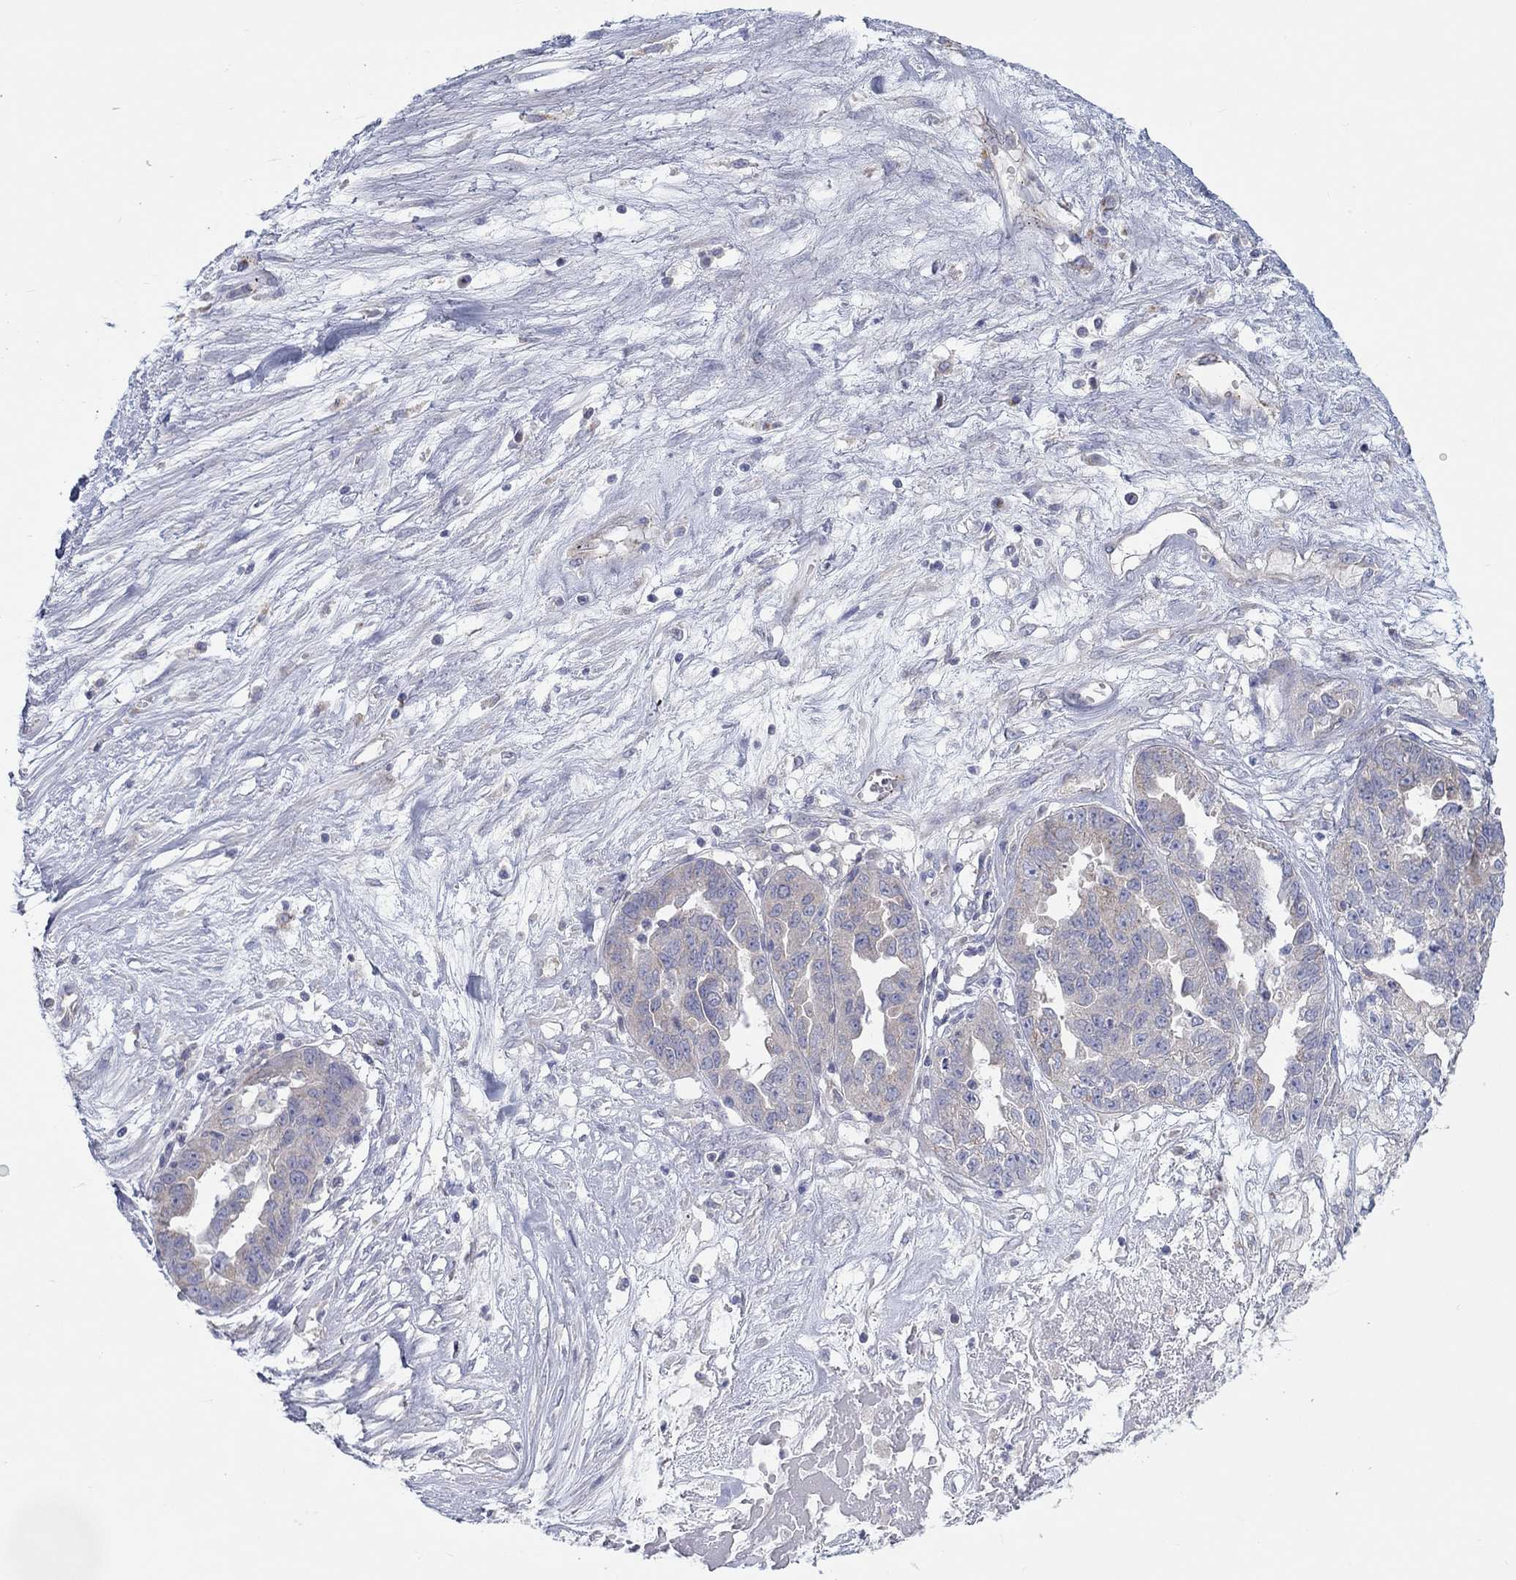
{"staining": {"intensity": "weak", "quantity": "<25%", "location": "cytoplasmic/membranous"}, "tissue": "ovarian cancer", "cell_type": "Tumor cells", "image_type": "cancer", "snomed": [{"axis": "morphology", "description": "Cystadenocarcinoma, serous, NOS"}, {"axis": "topography", "description": "Ovary"}], "caption": "An immunohistochemistry (IHC) photomicrograph of ovarian cancer is shown. There is no staining in tumor cells of ovarian cancer.", "gene": "BCO2", "patient": {"sex": "female", "age": 87}}